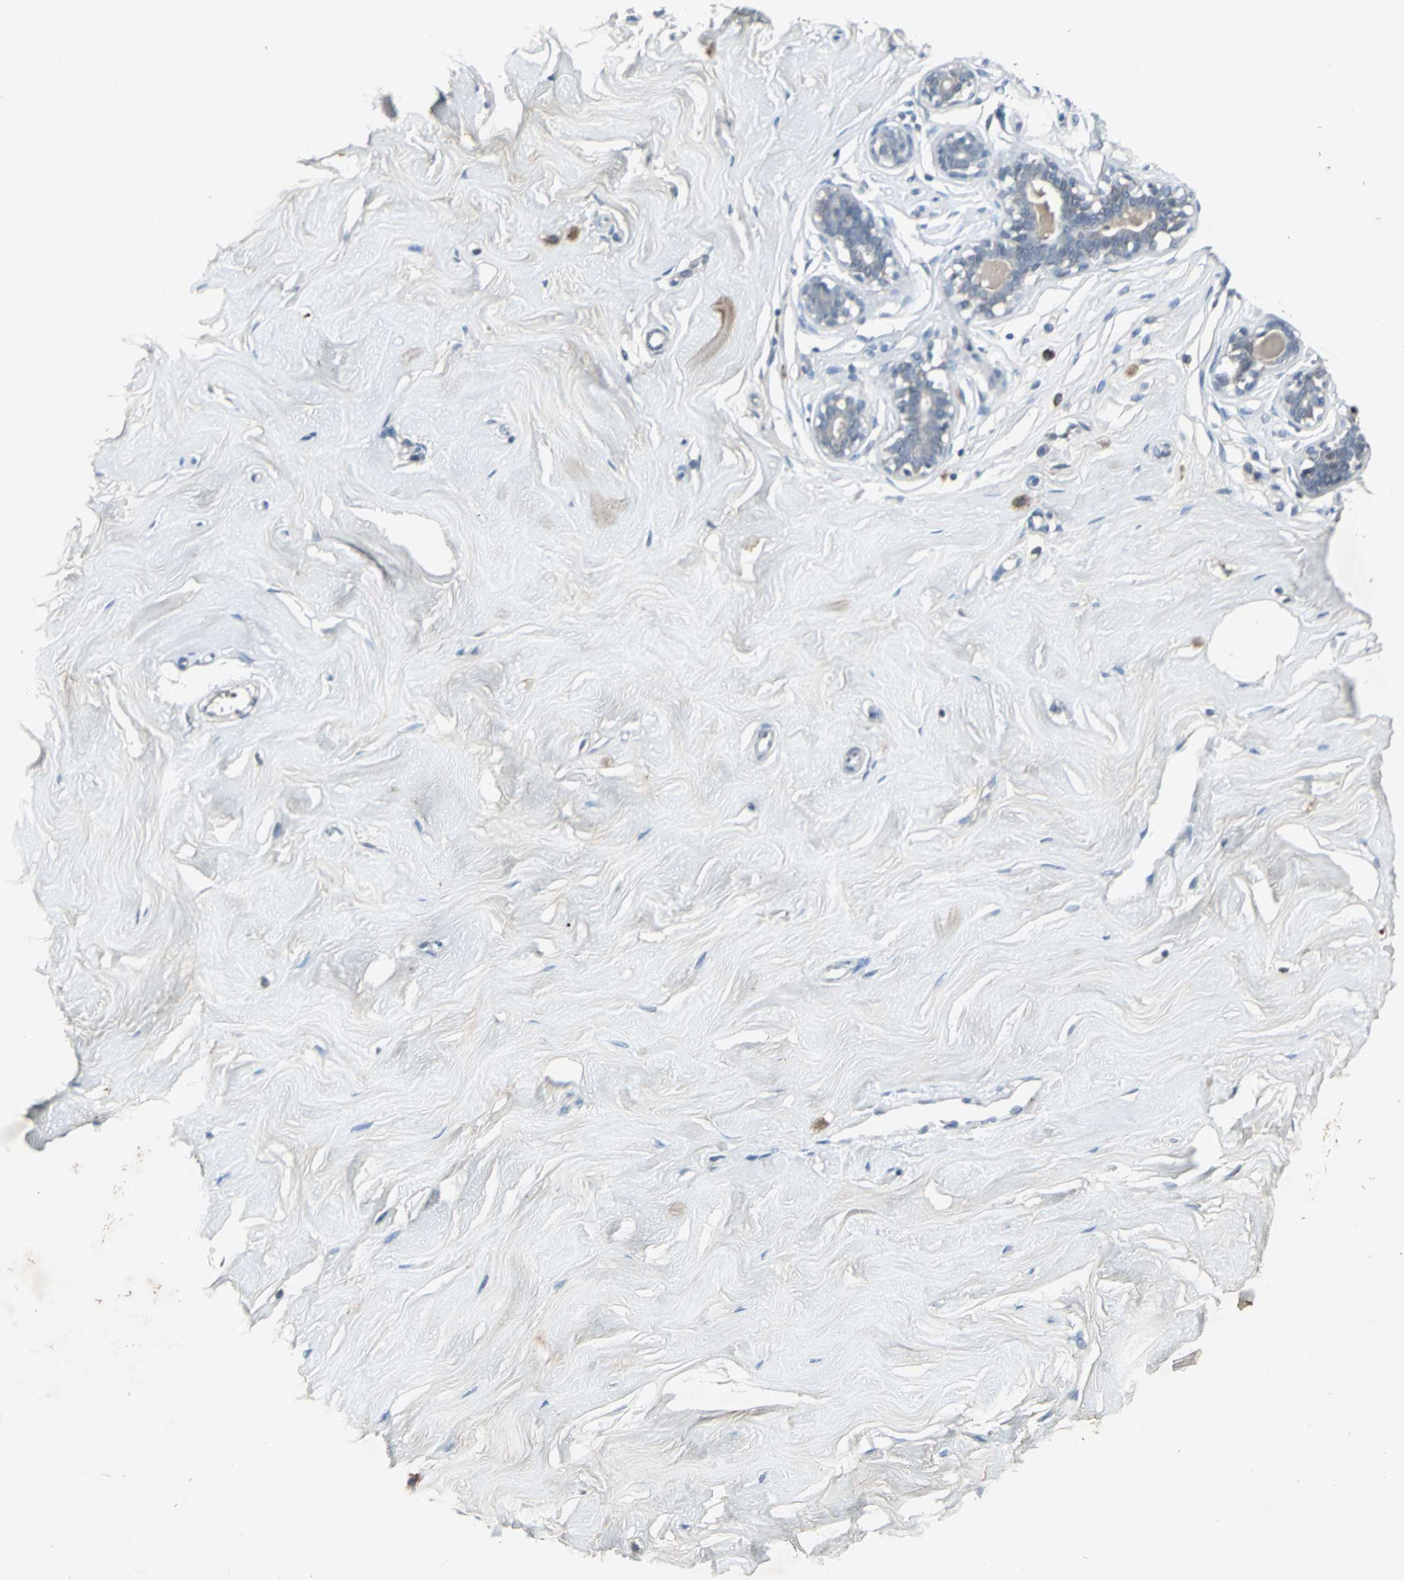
{"staining": {"intensity": "negative", "quantity": "none", "location": "none"}, "tissue": "breast", "cell_type": "Adipocytes", "image_type": "normal", "snomed": [{"axis": "morphology", "description": "Normal tissue, NOS"}, {"axis": "topography", "description": "Breast"}], "caption": "IHC histopathology image of benign breast: human breast stained with DAB demonstrates no significant protein positivity in adipocytes. (DAB IHC with hematoxylin counter stain).", "gene": "SLC2A13", "patient": {"sex": "female", "age": 23}}